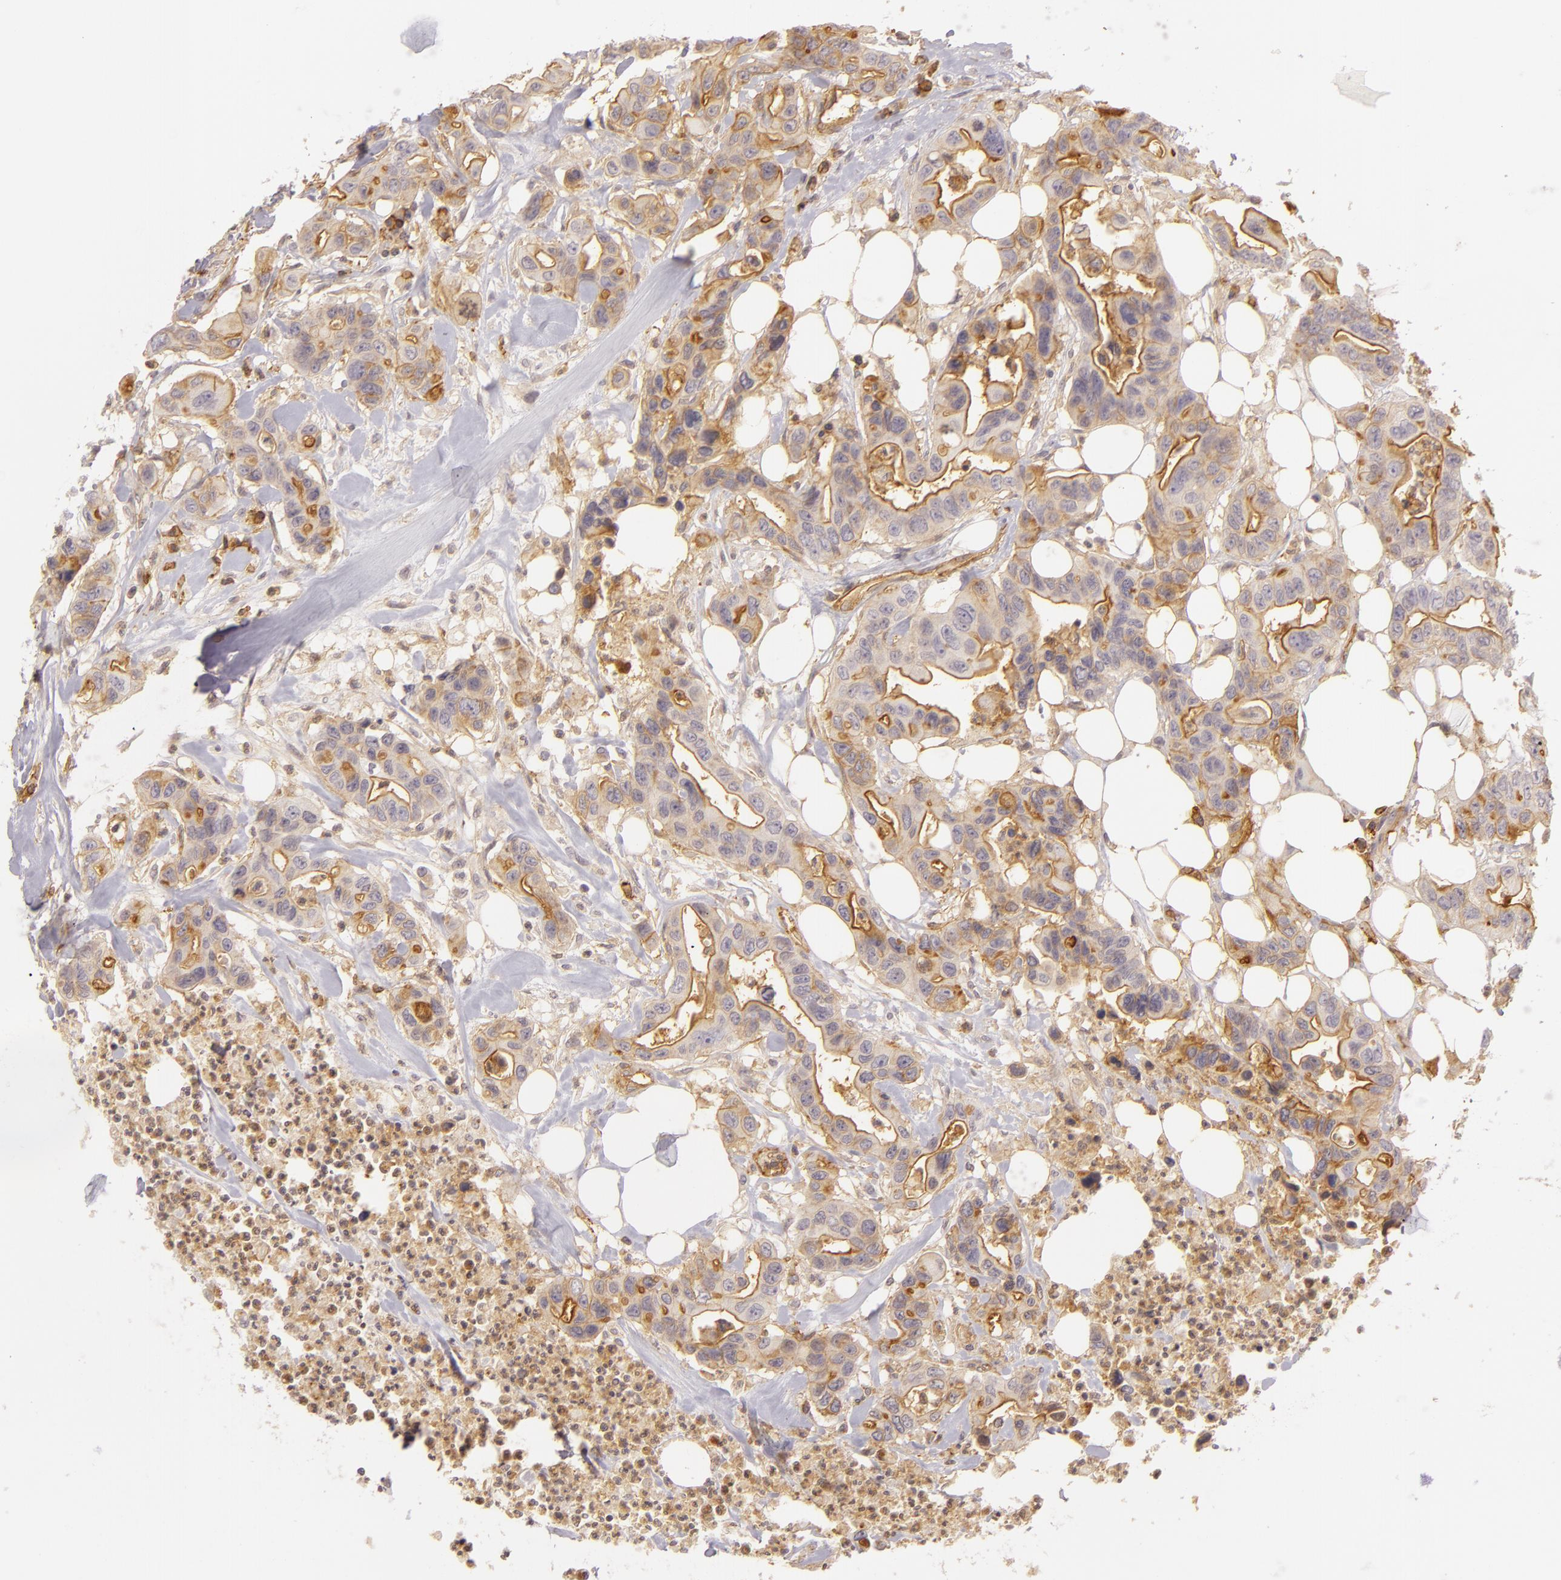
{"staining": {"intensity": "moderate", "quantity": ">75%", "location": "cytoplasmic/membranous"}, "tissue": "colorectal cancer", "cell_type": "Tumor cells", "image_type": "cancer", "snomed": [{"axis": "morphology", "description": "Adenocarcinoma, NOS"}, {"axis": "topography", "description": "Colon"}], "caption": "Adenocarcinoma (colorectal) stained with DAB IHC shows medium levels of moderate cytoplasmic/membranous staining in approximately >75% of tumor cells.", "gene": "CD59", "patient": {"sex": "female", "age": 70}}